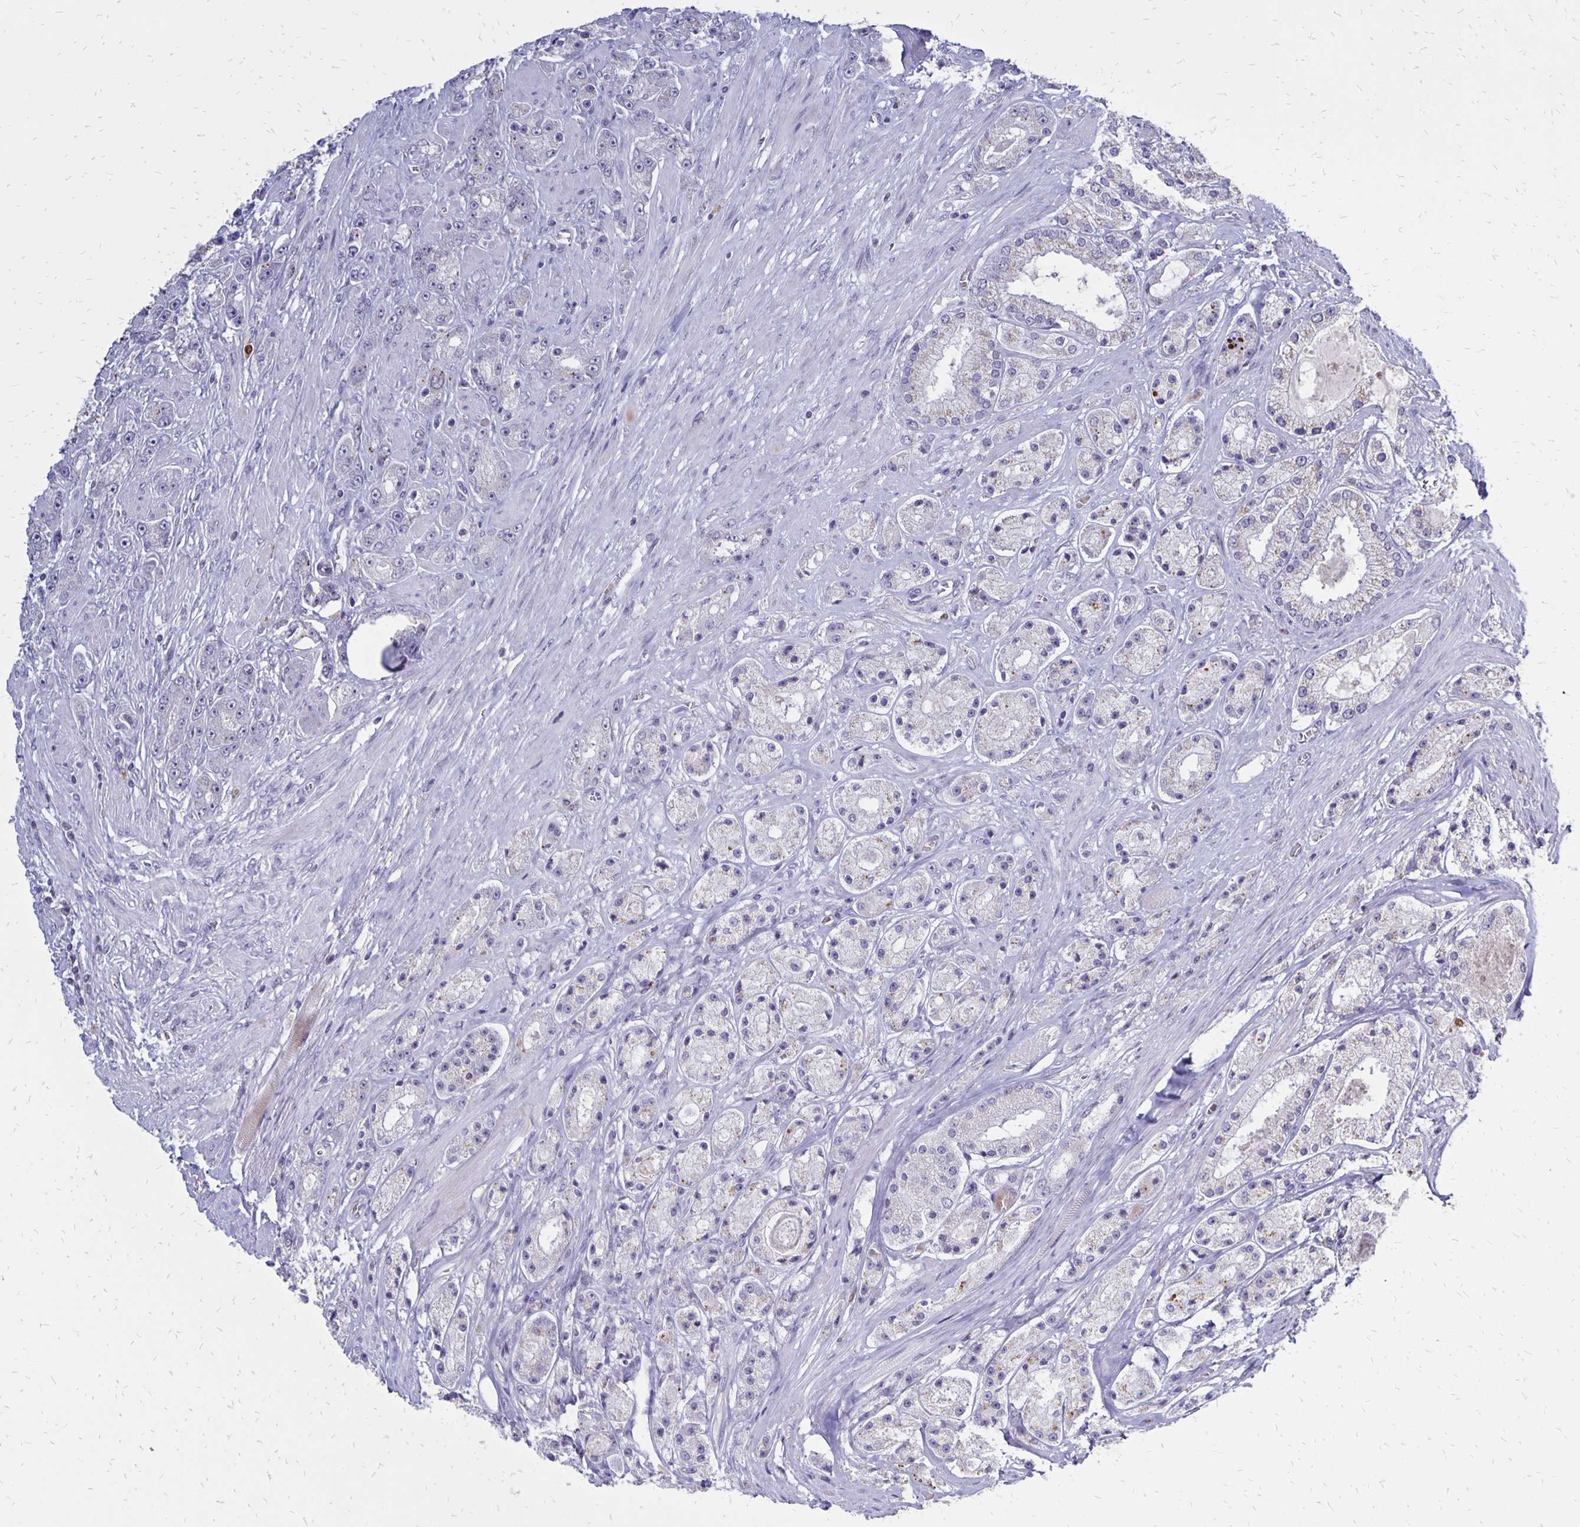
{"staining": {"intensity": "negative", "quantity": "none", "location": "none"}, "tissue": "prostate cancer", "cell_type": "Tumor cells", "image_type": "cancer", "snomed": [{"axis": "morphology", "description": "Adenocarcinoma, High grade"}, {"axis": "topography", "description": "Prostate"}], "caption": "Tumor cells are negative for protein expression in human prostate cancer. Brightfield microscopy of immunohistochemistry (IHC) stained with DAB (3,3'-diaminobenzidine) (brown) and hematoxylin (blue), captured at high magnification.", "gene": "DCK", "patient": {"sex": "male", "age": 67}}